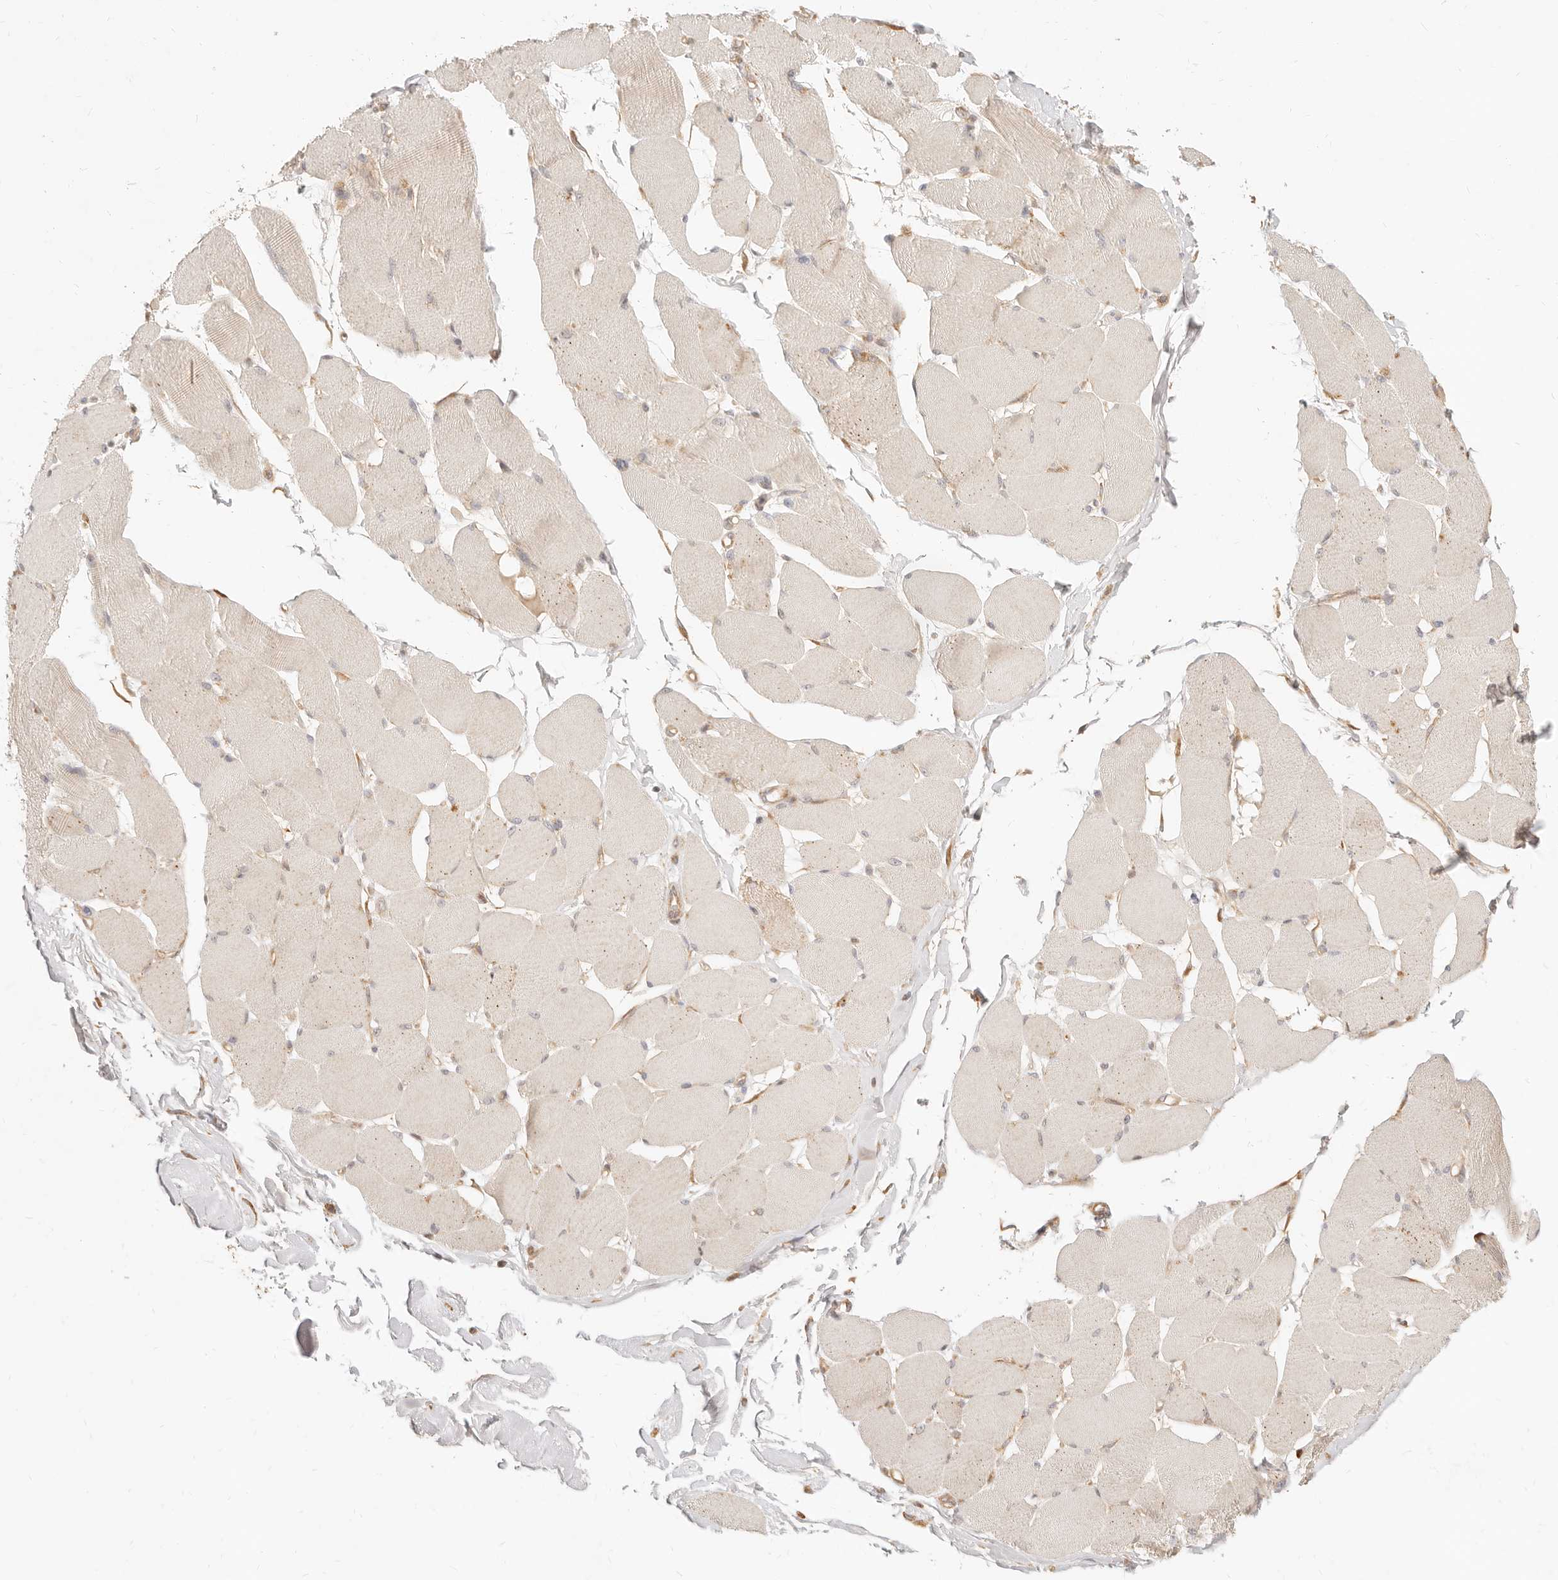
{"staining": {"intensity": "weak", "quantity": "<25%", "location": "cytoplasmic/membranous"}, "tissue": "skeletal muscle", "cell_type": "Myocytes", "image_type": "normal", "snomed": [{"axis": "morphology", "description": "Normal tissue, NOS"}, {"axis": "topography", "description": "Skin"}, {"axis": "topography", "description": "Skeletal muscle"}], "caption": "DAB (3,3'-diaminobenzidine) immunohistochemical staining of benign skeletal muscle shows no significant staining in myocytes. (Brightfield microscopy of DAB immunohistochemistry at high magnification).", "gene": "UBXN10", "patient": {"sex": "male", "age": 83}}